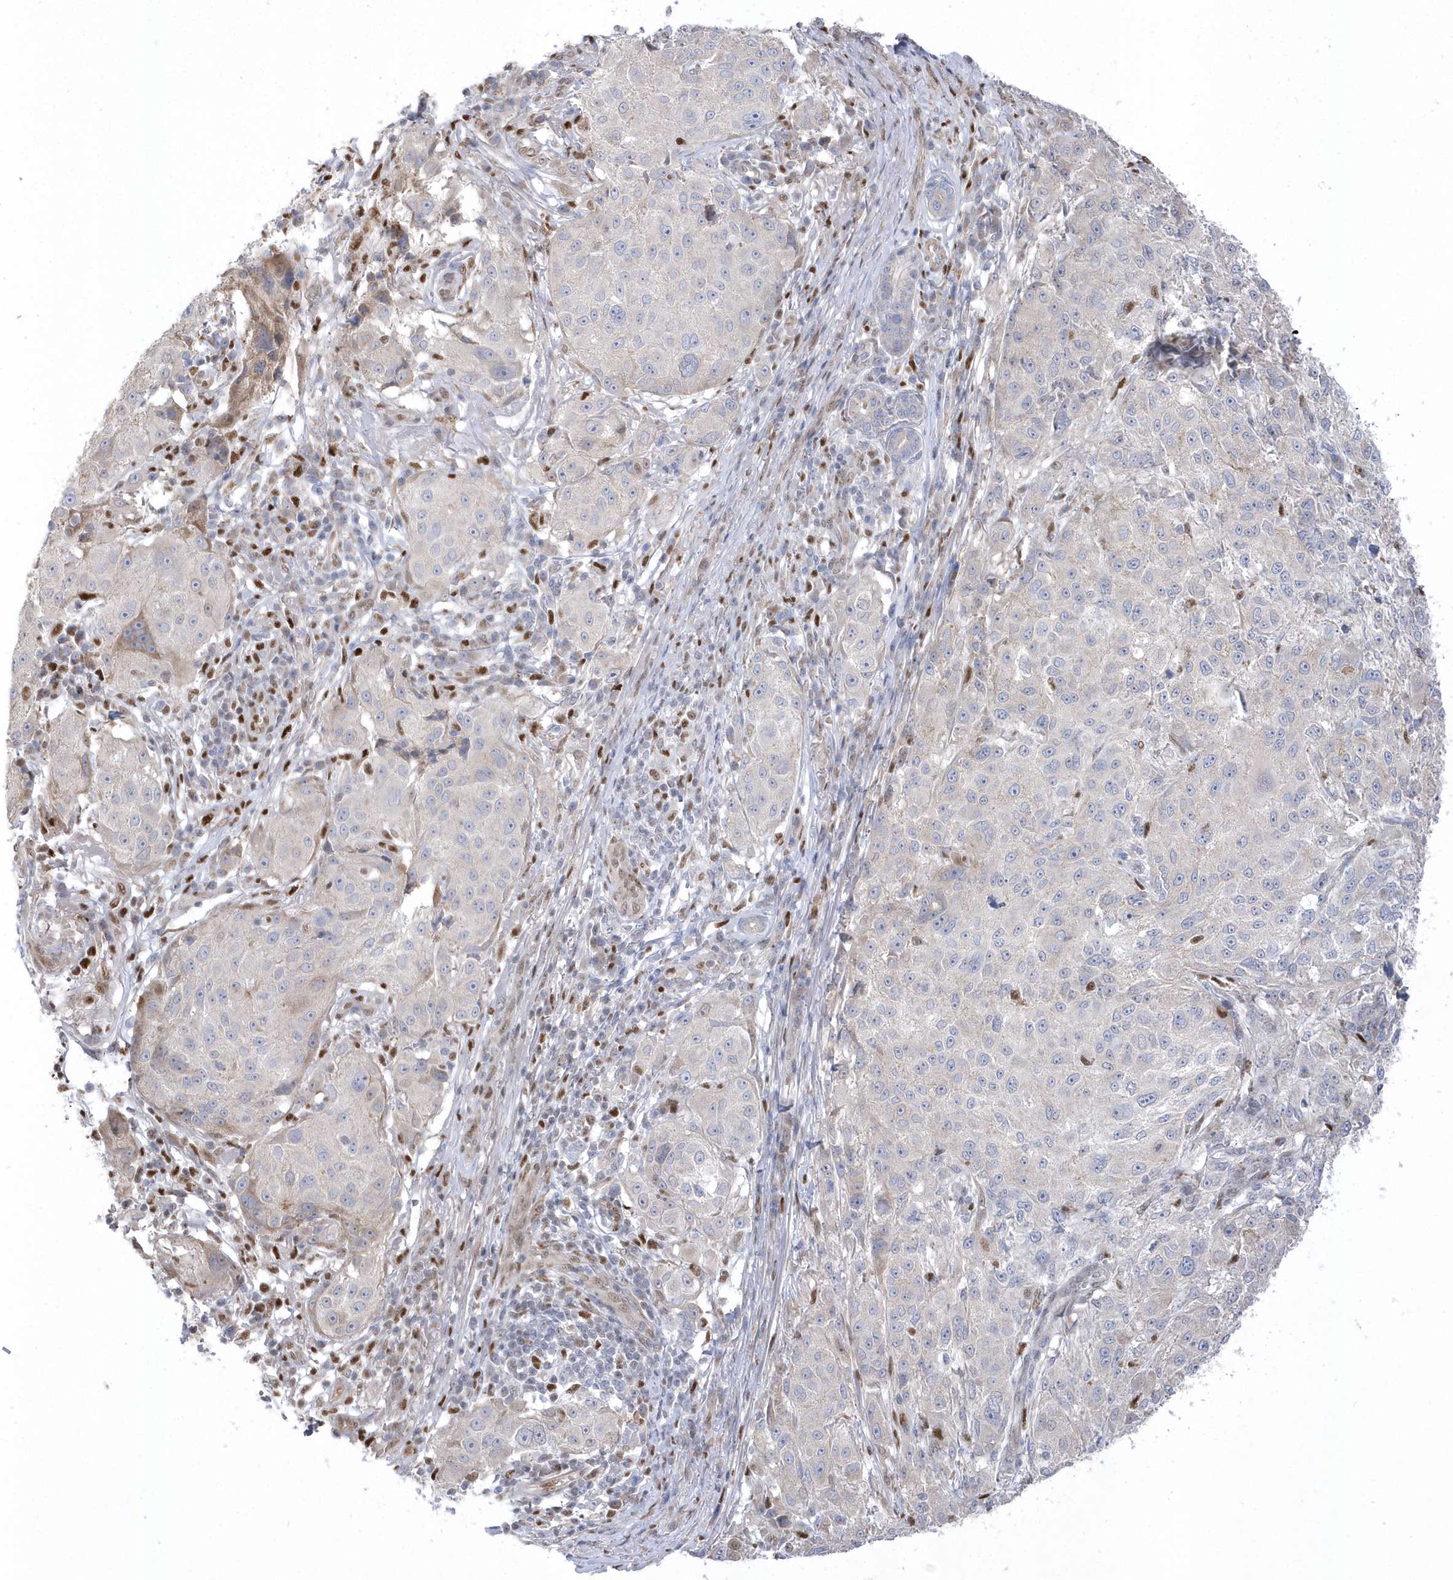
{"staining": {"intensity": "negative", "quantity": "none", "location": "none"}, "tissue": "melanoma", "cell_type": "Tumor cells", "image_type": "cancer", "snomed": [{"axis": "morphology", "description": "Necrosis, NOS"}, {"axis": "morphology", "description": "Malignant melanoma, NOS"}, {"axis": "topography", "description": "Skin"}], "caption": "Immunohistochemistry (IHC) image of melanoma stained for a protein (brown), which reveals no staining in tumor cells.", "gene": "GTPBP6", "patient": {"sex": "female", "age": 87}}